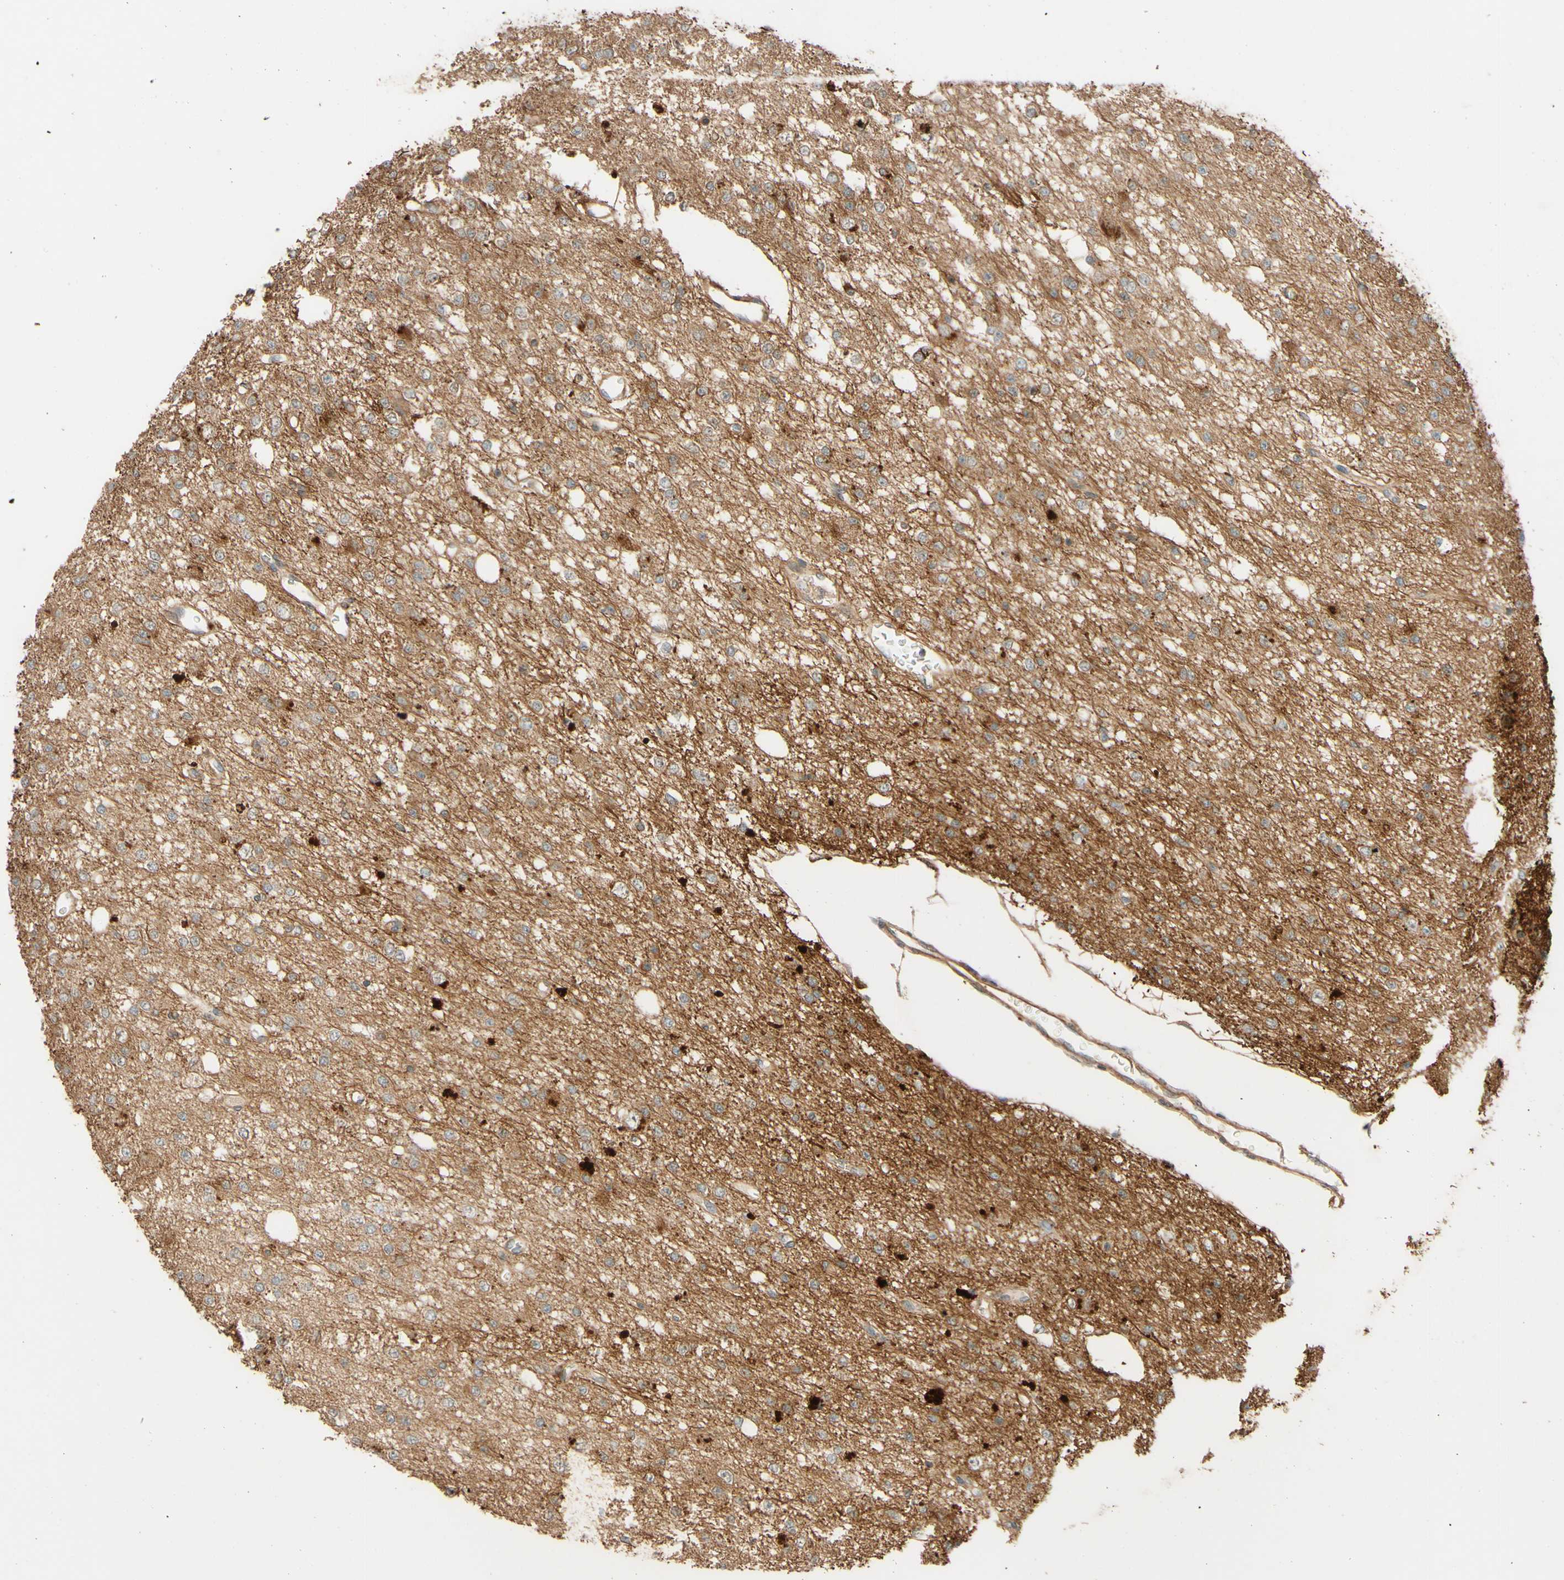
{"staining": {"intensity": "weak", "quantity": "25%-75%", "location": "cytoplasmic/membranous"}, "tissue": "glioma", "cell_type": "Tumor cells", "image_type": "cancer", "snomed": [{"axis": "morphology", "description": "Glioma, malignant, Low grade"}, {"axis": "topography", "description": "Brain"}], "caption": "Immunohistochemistry (IHC) (DAB) staining of human glioma displays weak cytoplasmic/membranous protein expression in about 25%-75% of tumor cells.", "gene": "RNF19A", "patient": {"sex": "male", "age": 38}}